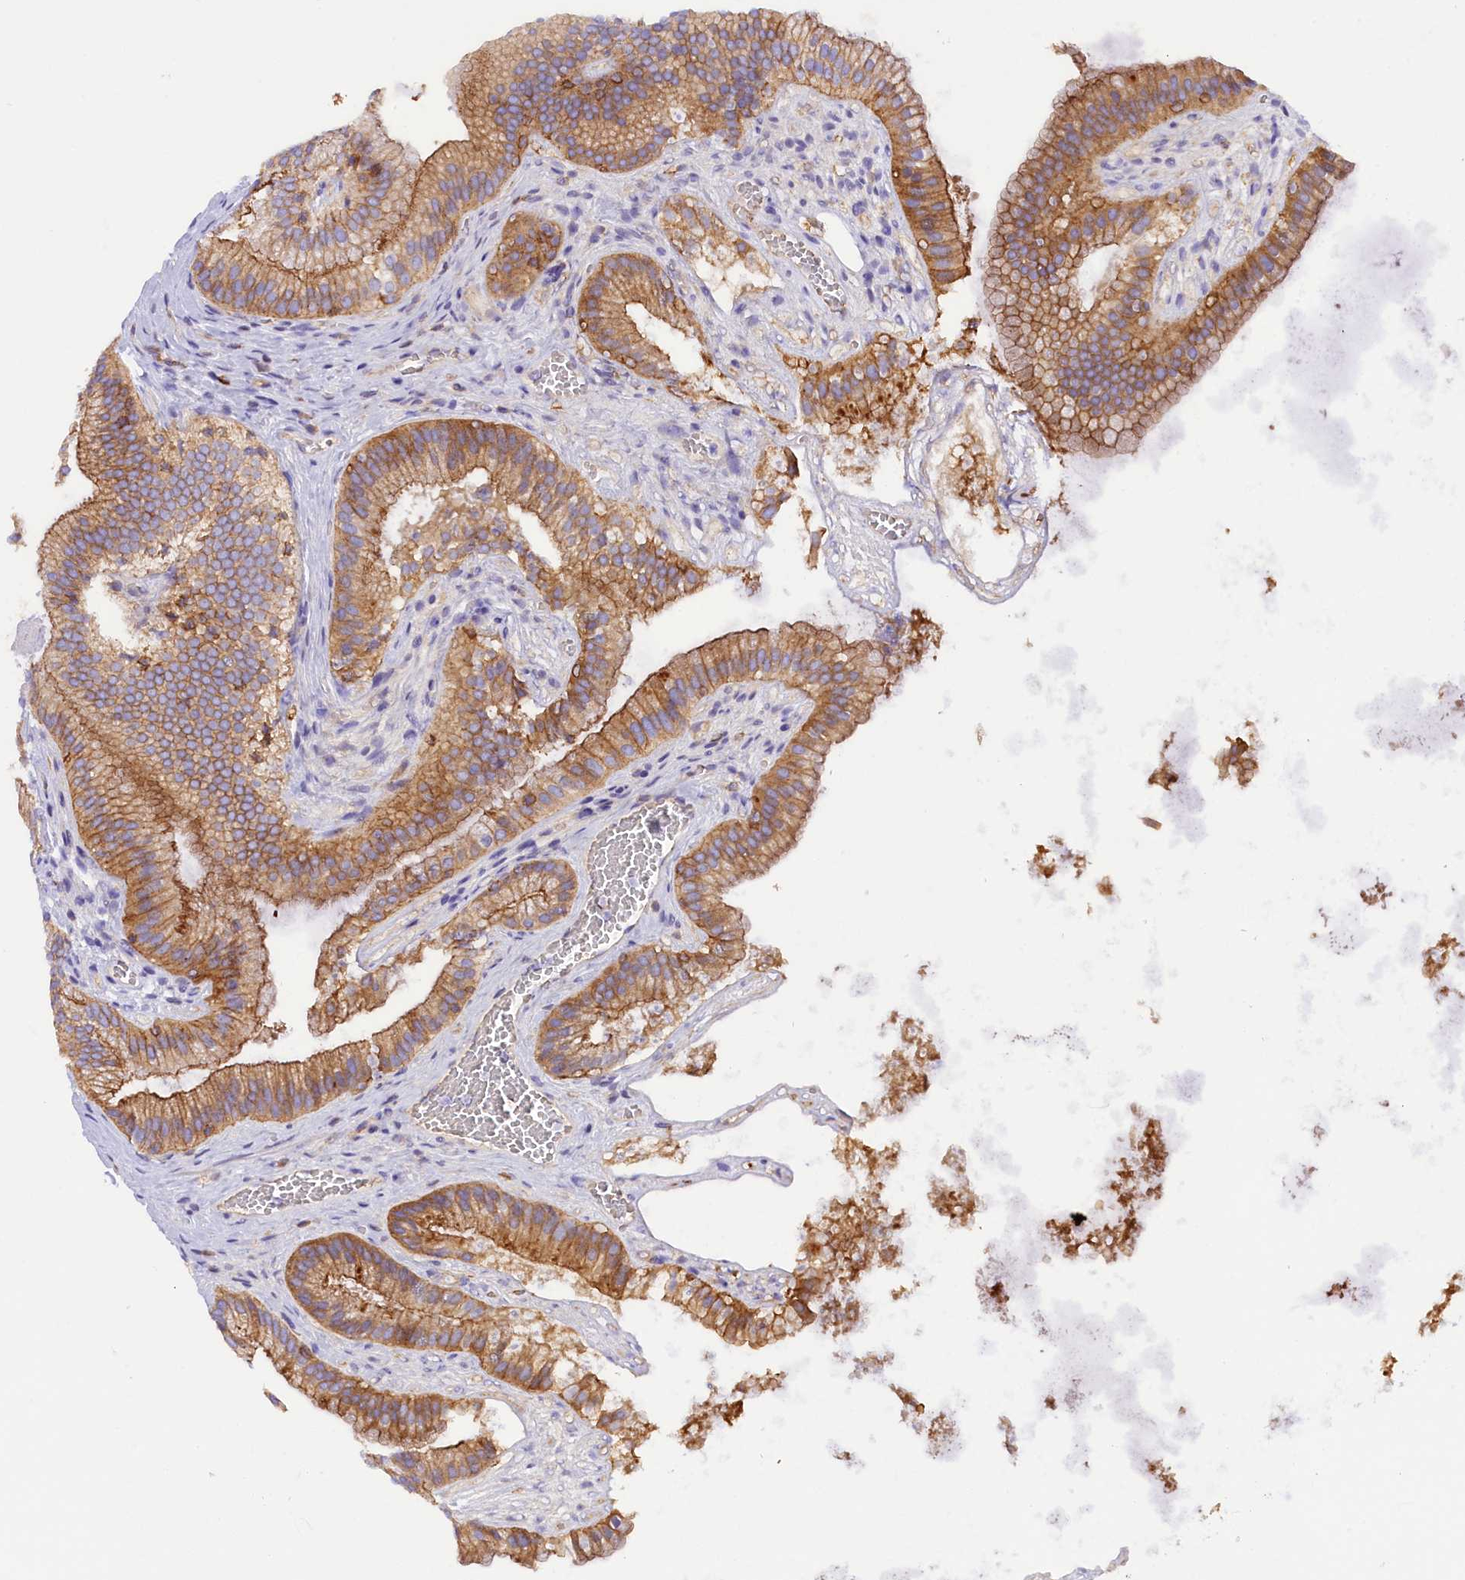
{"staining": {"intensity": "strong", "quantity": ">75%", "location": "cytoplasmic/membranous"}, "tissue": "gallbladder", "cell_type": "Glandular cells", "image_type": "normal", "snomed": [{"axis": "morphology", "description": "Normal tissue, NOS"}, {"axis": "topography", "description": "Gallbladder"}], "caption": "This is a photomicrograph of immunohistochemistry (IHC) staining of unremarkable gallbladder, which shows strong staining in the cytoplasmic/membranous of glandular cells.", "gene": "FAM193A", "patient": {"sex": "female", "age": 54}}